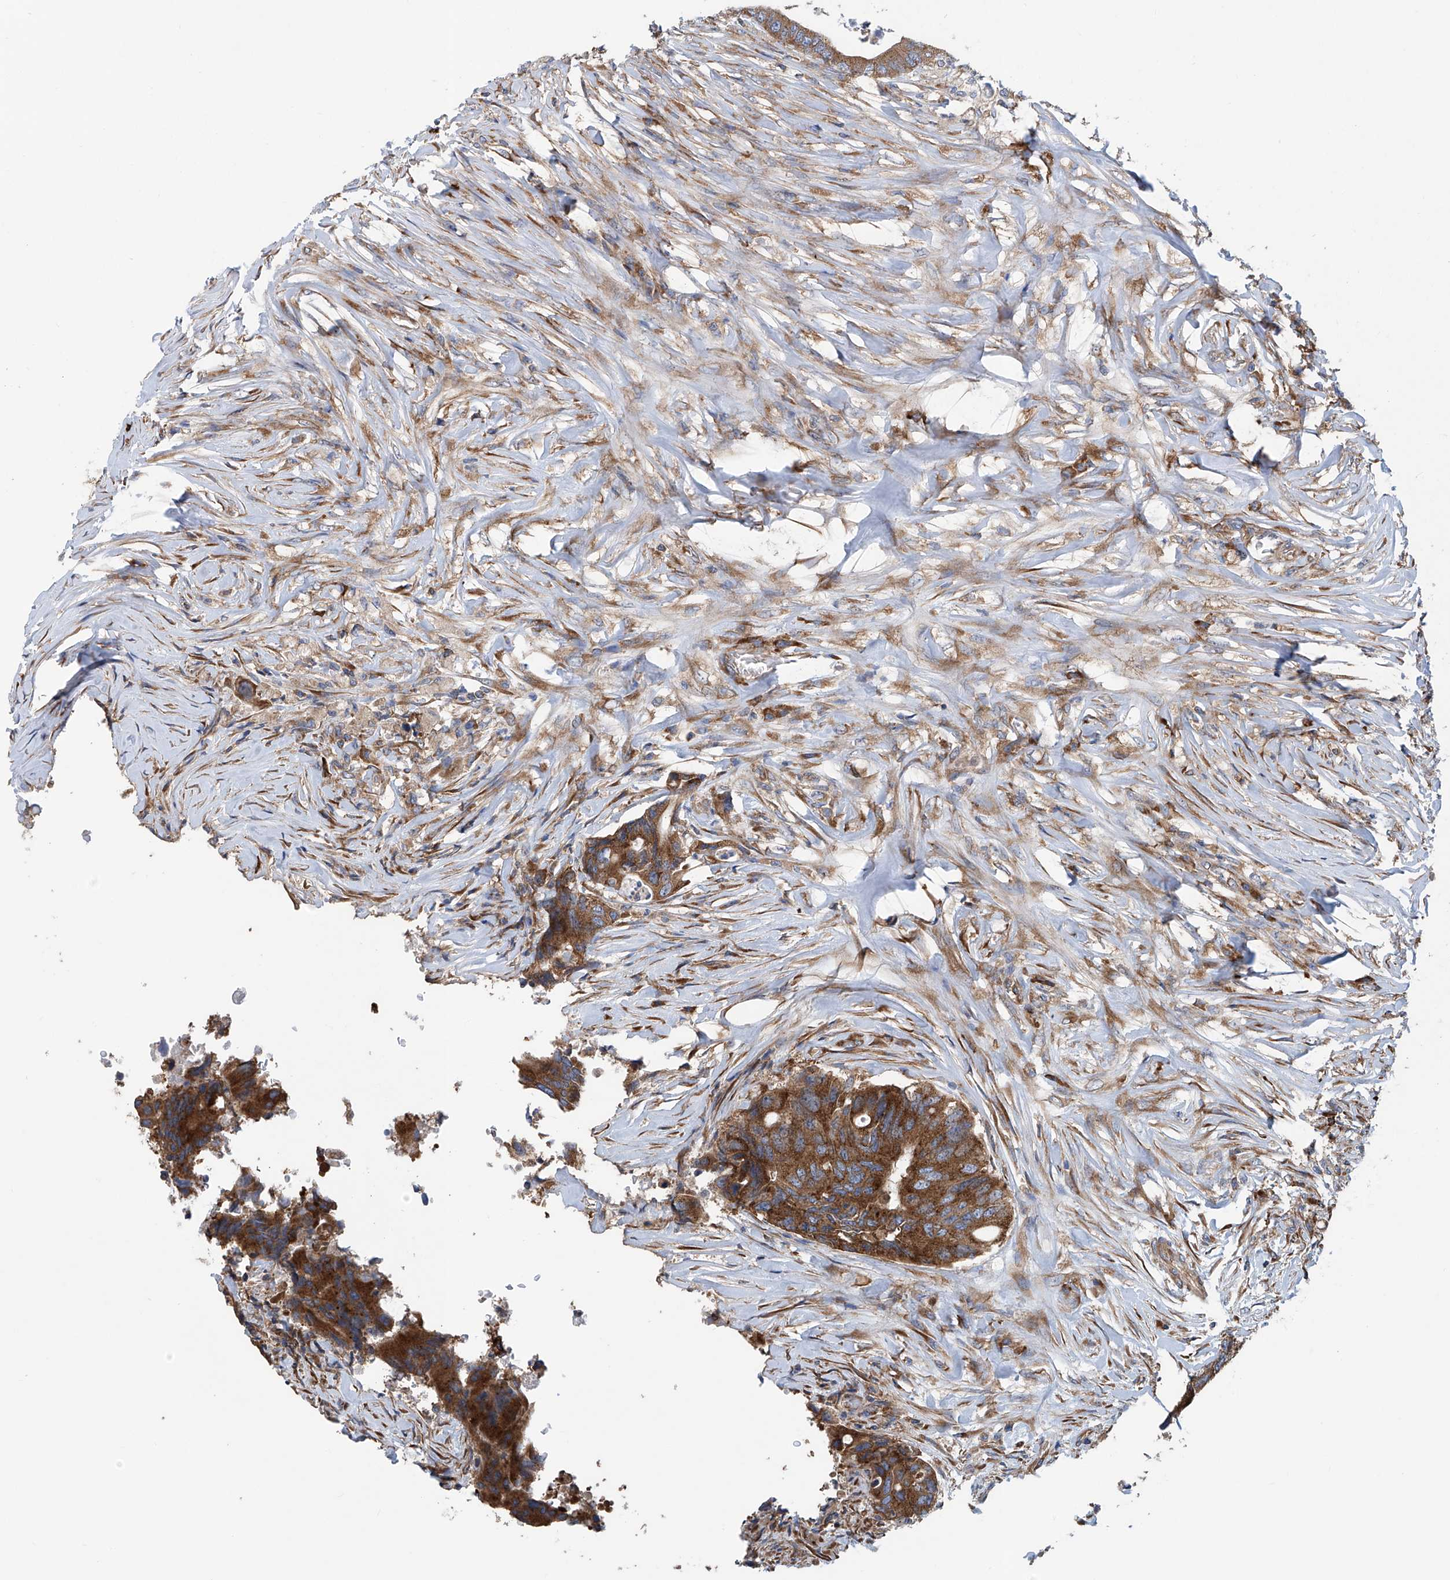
{"staining": {"intensity": "strong", "quantity": ">75%", "location": "cytoplasmic/membranous"}, "tissue": "colorectal cancer", "cell_type": "Tumor cells", "image_type": "cancer", "snomed": [{"axis": "morphology", "description": "Adenocarcinoma, NOS"}, {"axis": "topography", "description": "Colon"}], "caption": "There is high levels of strong cytoplasmic/membranous staining in tumor cells of colorectal cancer, as demonstrated by immunohistochemical staining (brown color).", "gene": "SENP2", "patient": {"sex": "male", "age": 71}}